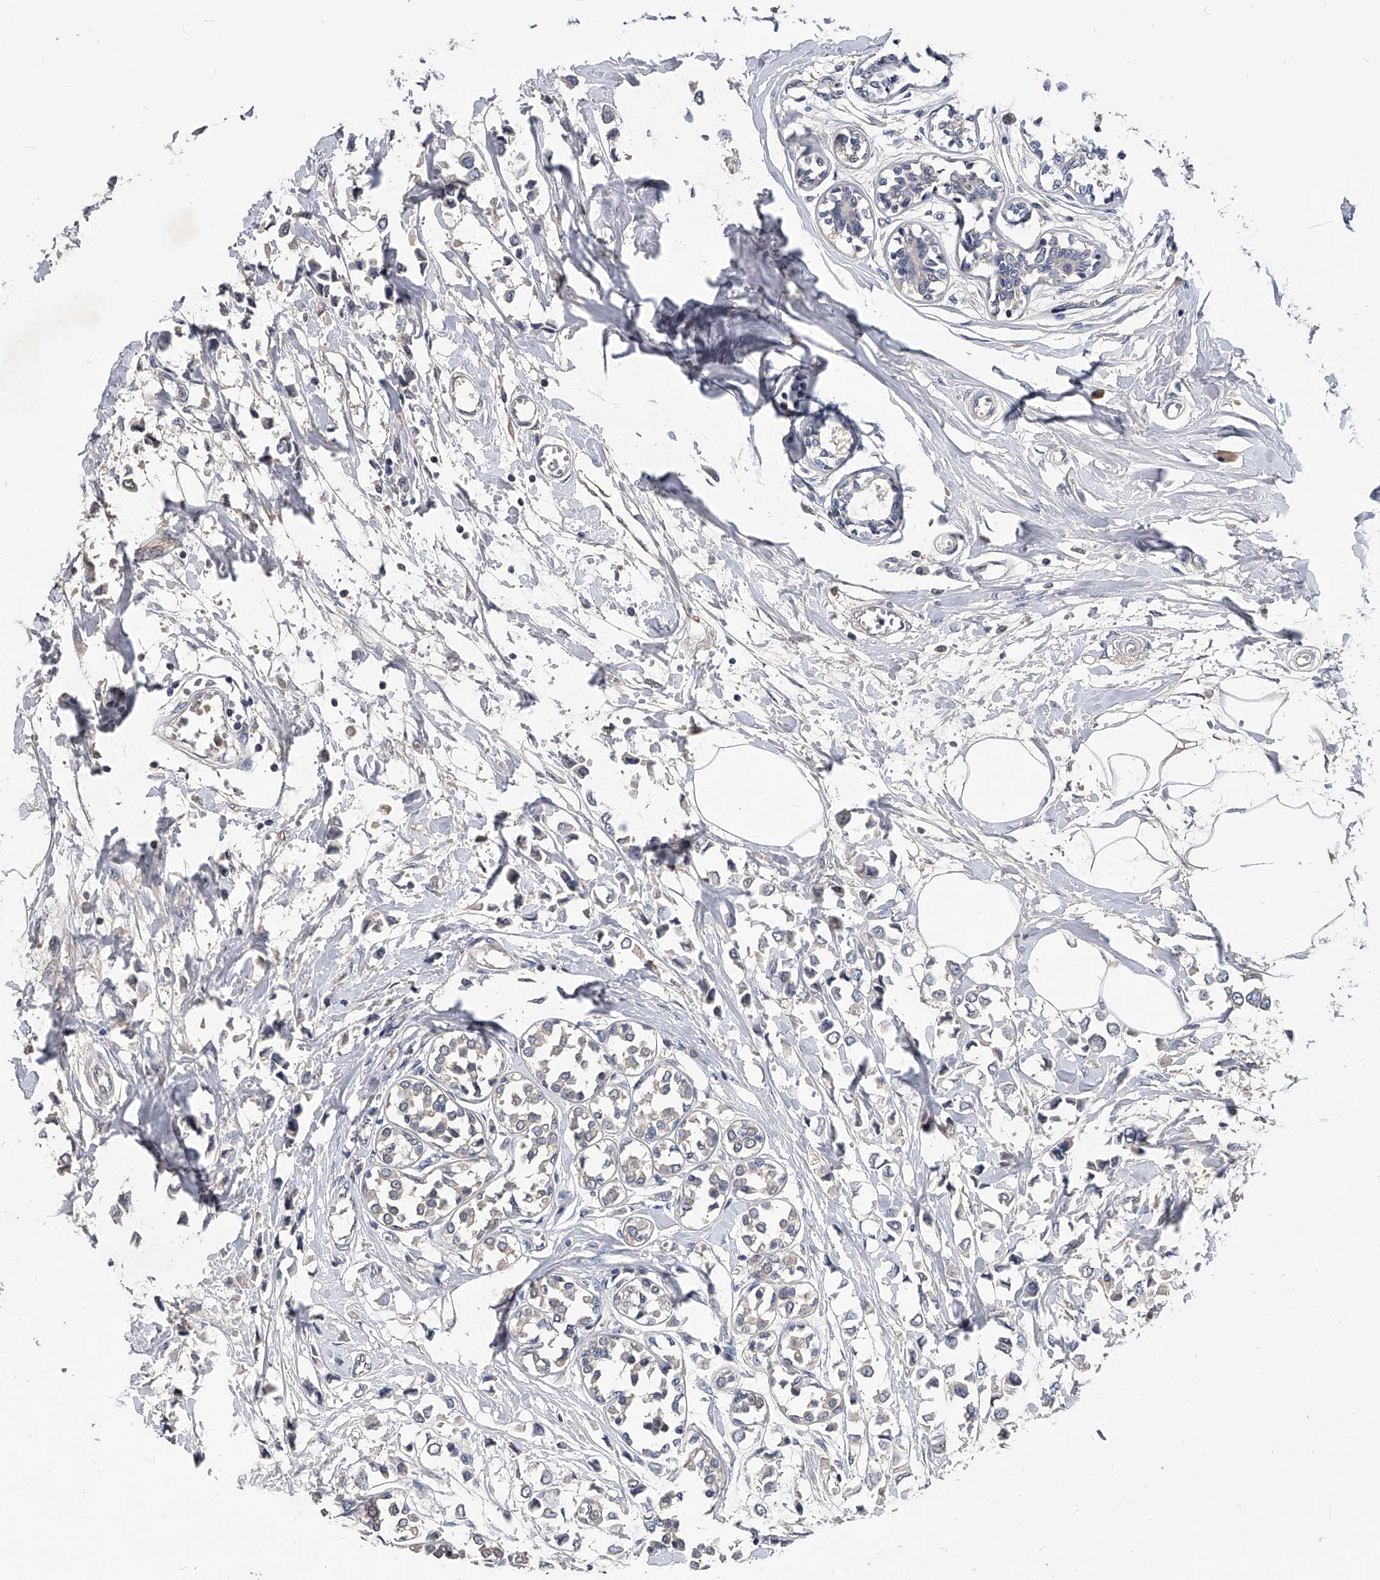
{"staining": {"intensity": "negative", "quantity": "none", "location": "none"}, "tissue": "breast cancer", "cell_type": "Tumor cells", "image_type": "cancer", "snomed": [{"axis": "morphology", "description": "Lobular carcinoma"}, {"axis": "topography", "description": "Breast"}], "caption": "Image shows no significant protein positivity in tumor cells of lobular carcinoma (breast).", "gene": "HOMER3", "patient": {"sex": "female", "age": 51}}